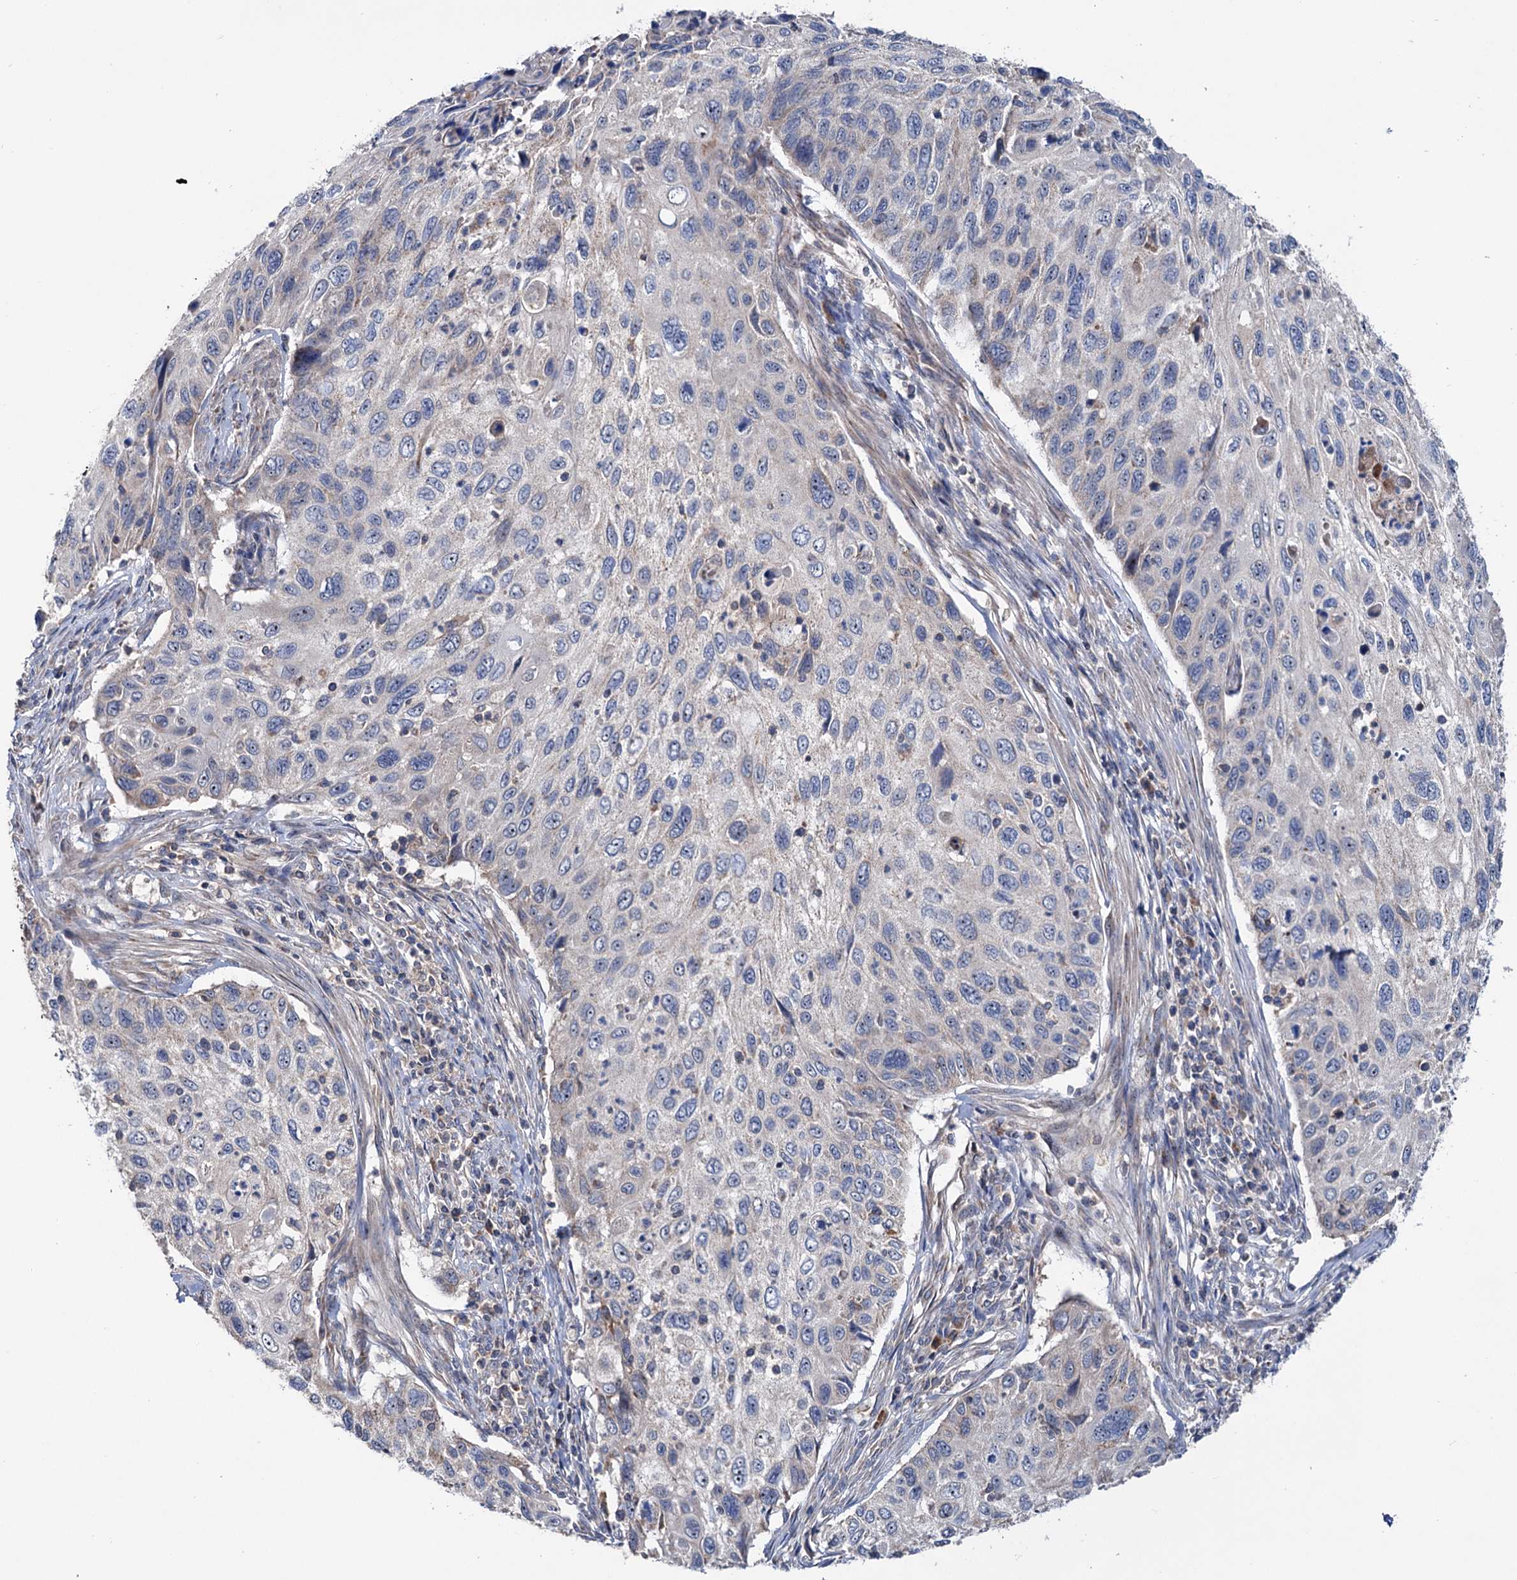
{"staining": {"intensity": "moderate", "quantity": "<25%", "location": "nuclear"}, "tissue": "cervical cancer", "cell_type": "Tumor cells", "image_type": "cancer", "snomed": [{"axis": "morphology", "description": "Squamous cell carcinoma, NOS"}, {"axis": "topography", "description": "Cervix"}], "caption": "This is an image of IHC staining of cervical cancer, which shows moderate positivity in the nuclear of tumor cells.", "gene": "HTR3B", "patient": {"sex": "female", "age": 70}}